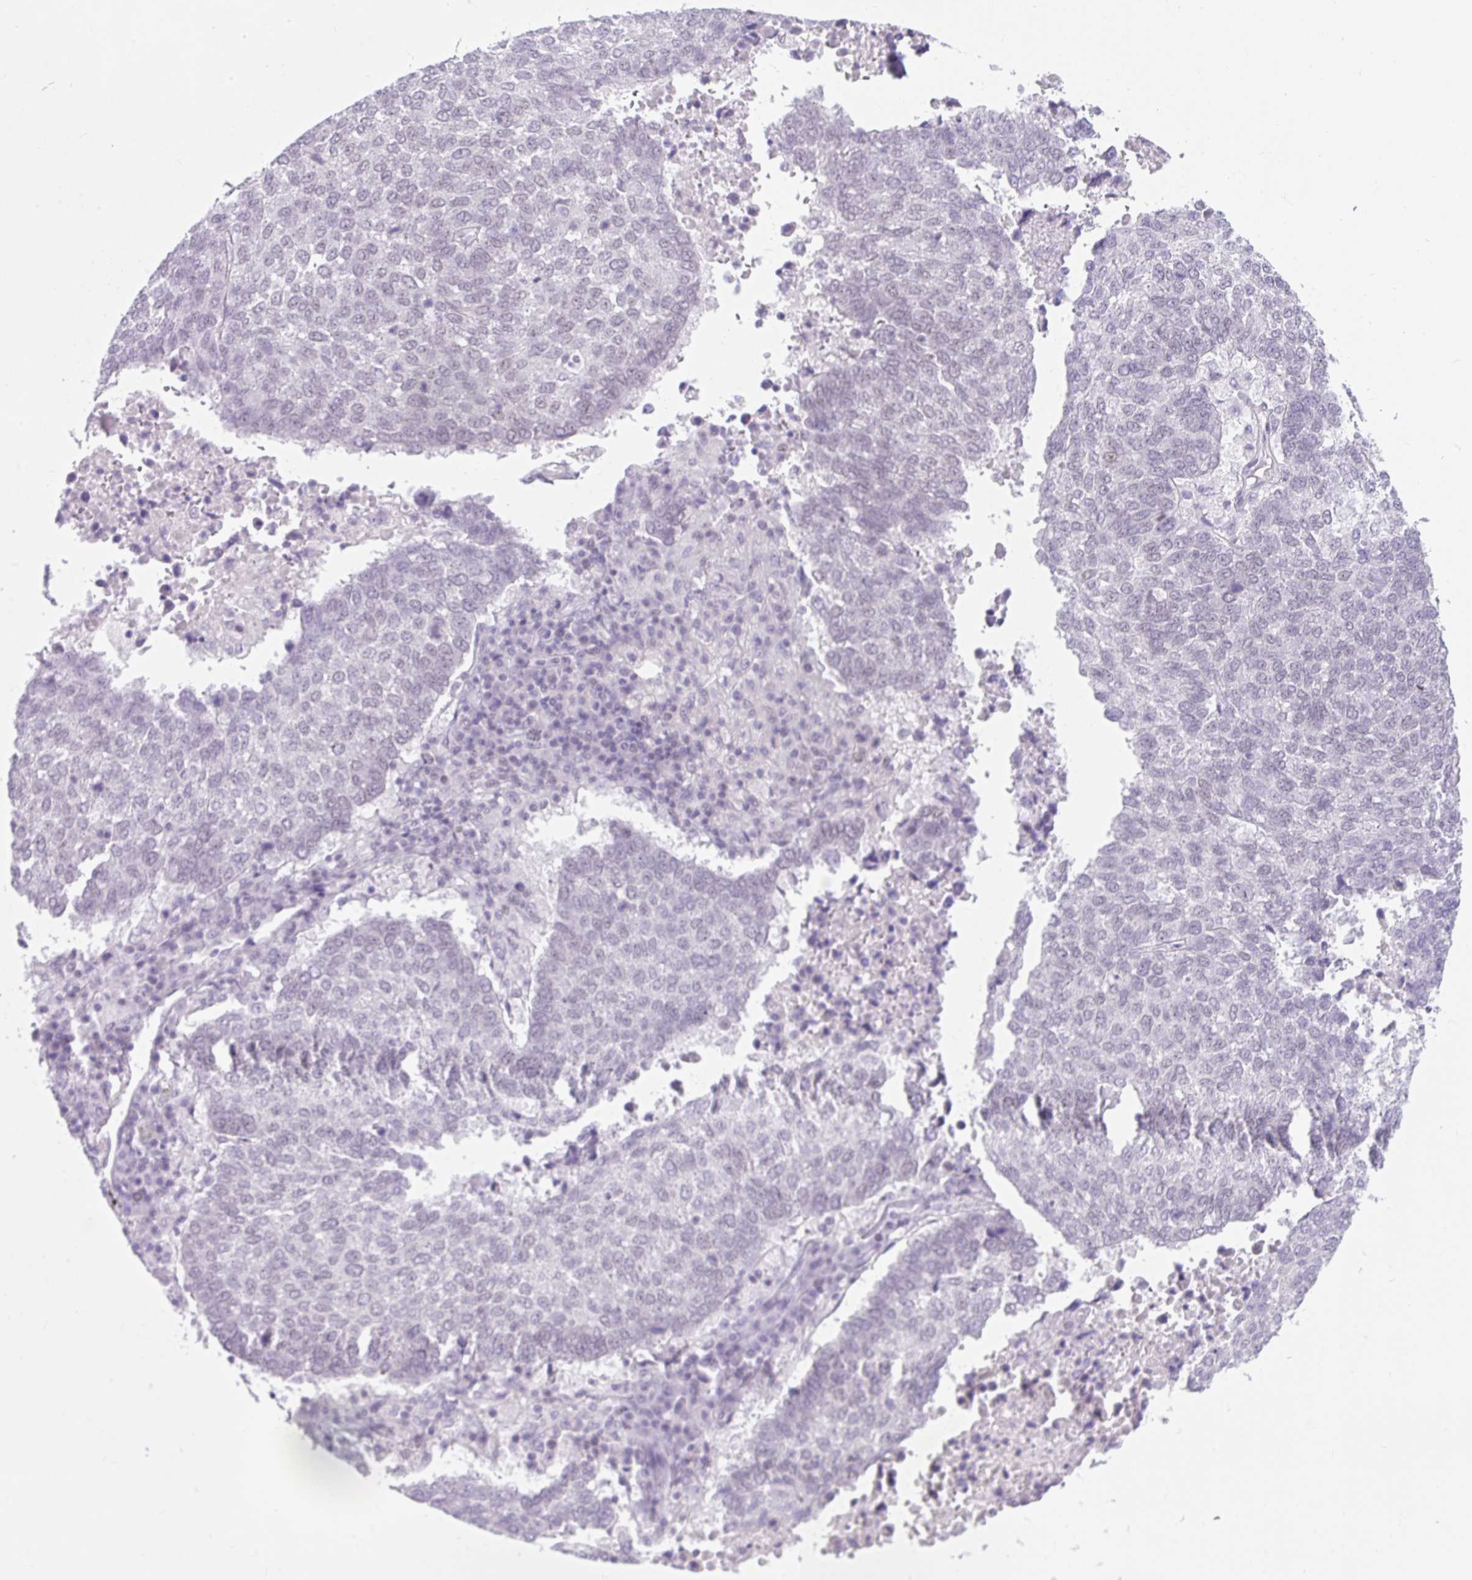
{"staining": {"intensity": "negative", "quantity": "none", "location": "none"}, "tissue": "lung cancer", "cell_type": "Tumor cells", "image_type": "cancer", "snomed": [{"axis": "morphology", "description": "Squamous cell carcinoma, NOS"}, {"axis": "topography", "description": "Lung"}], "caption": "Tumor cells are negative for brown protein staining in lung squamous cell carcinoma.", "gene": "PLCXD2", "patient": {"sex": "male", "age": 73}}